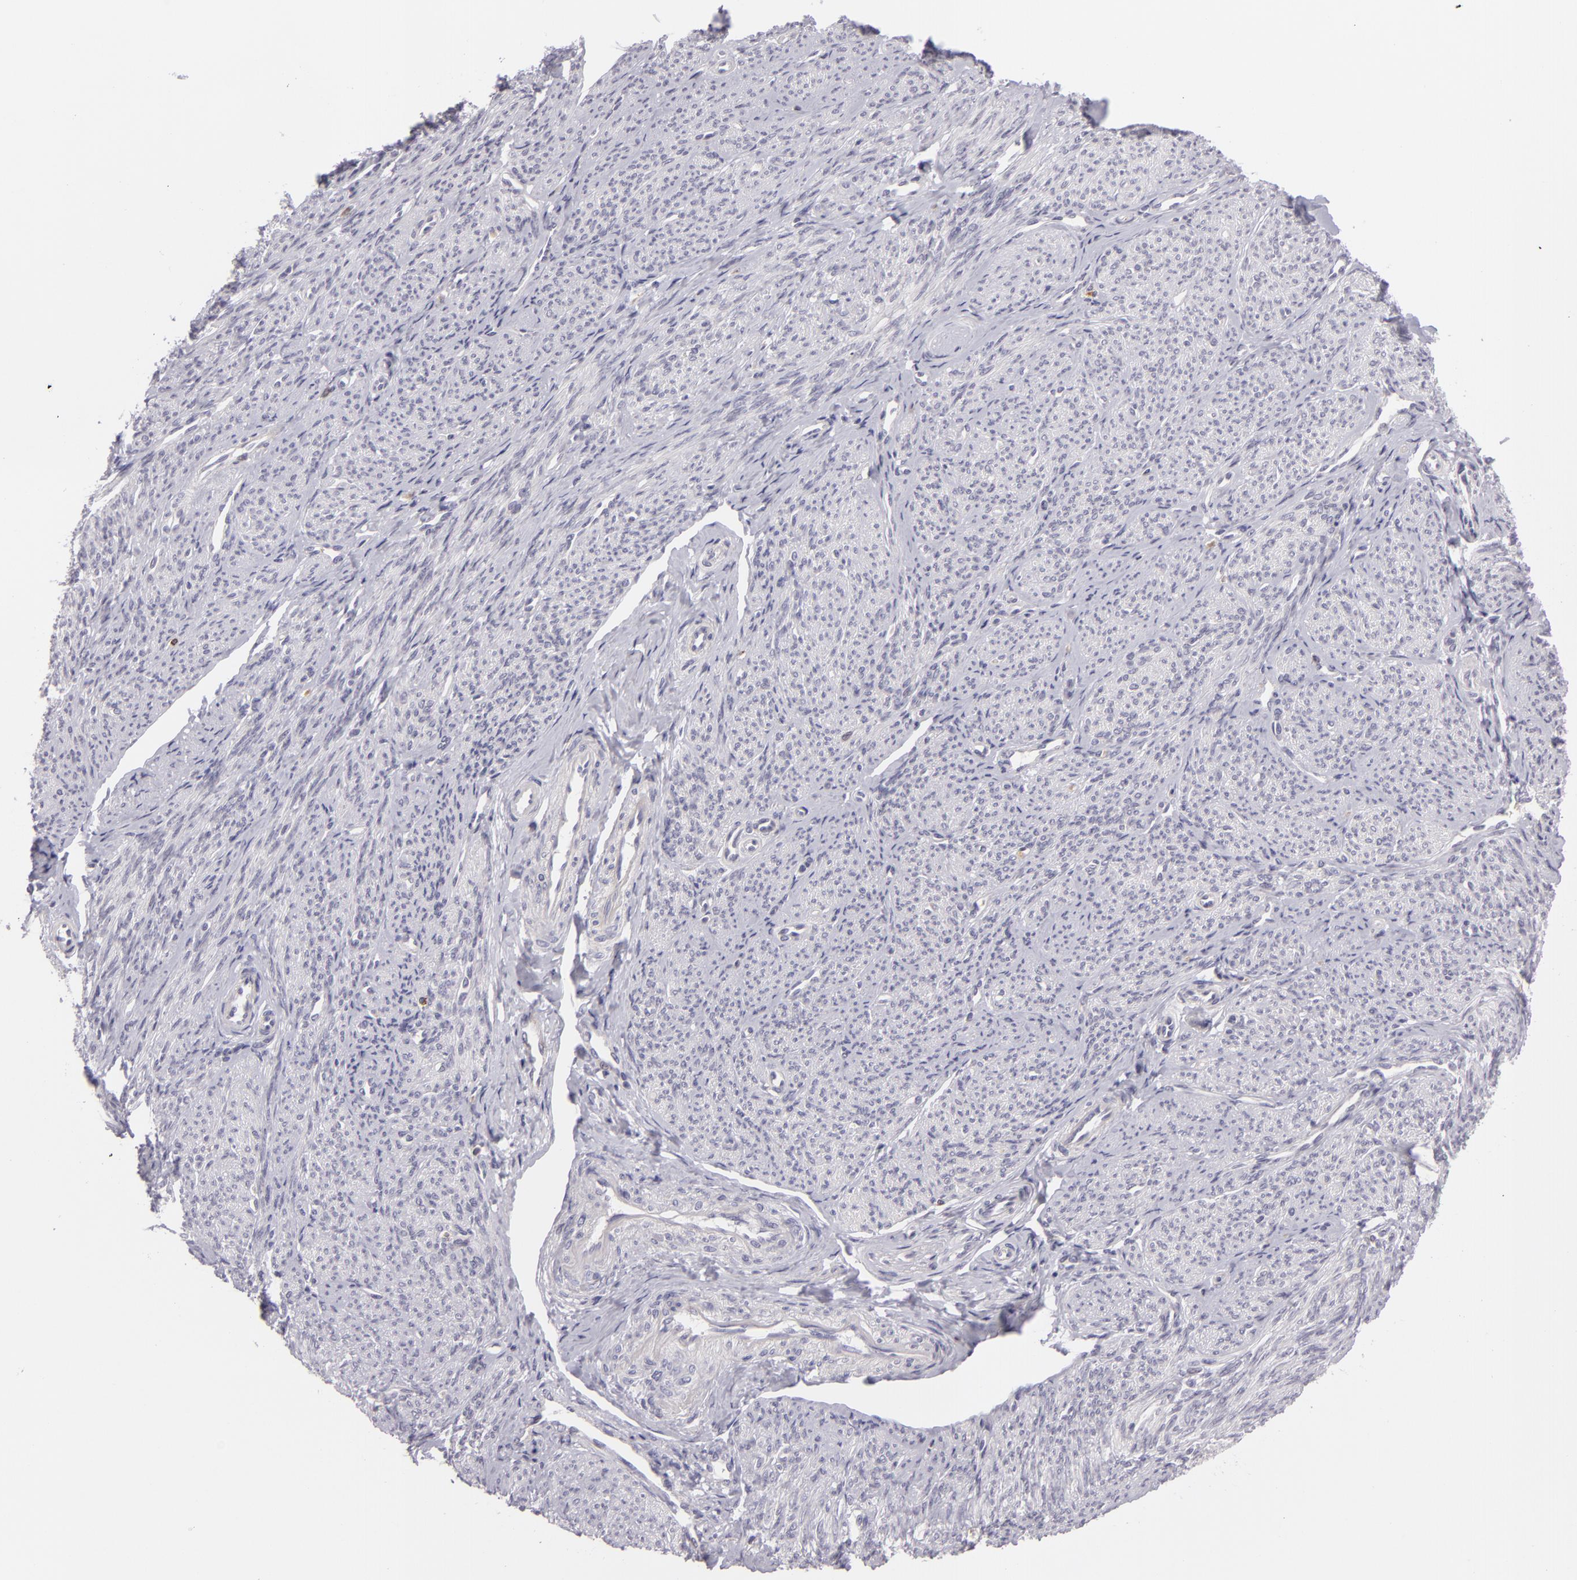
{"staining": {"intensity": "negative", "quantity": "none", "location": "none"}, "tissue": "smooth muscle", "cell_type": "Smooth muscle cells", "image_type": "normal", "snomed": [{"axis": "morphology", "description": "Normal tissue, NOS"}, {"axis": "topography", "description": "Cervix"}, {"axis": "topography", "description": "Endometrium"}], "caption": "An IHC micrograph of unremarkable smooth muscle is shown. There is no staining in smooth muscle cells of smooth muscle.", "gene": "CTNNB1", "patient": {"sex": "female", "age": 65}}